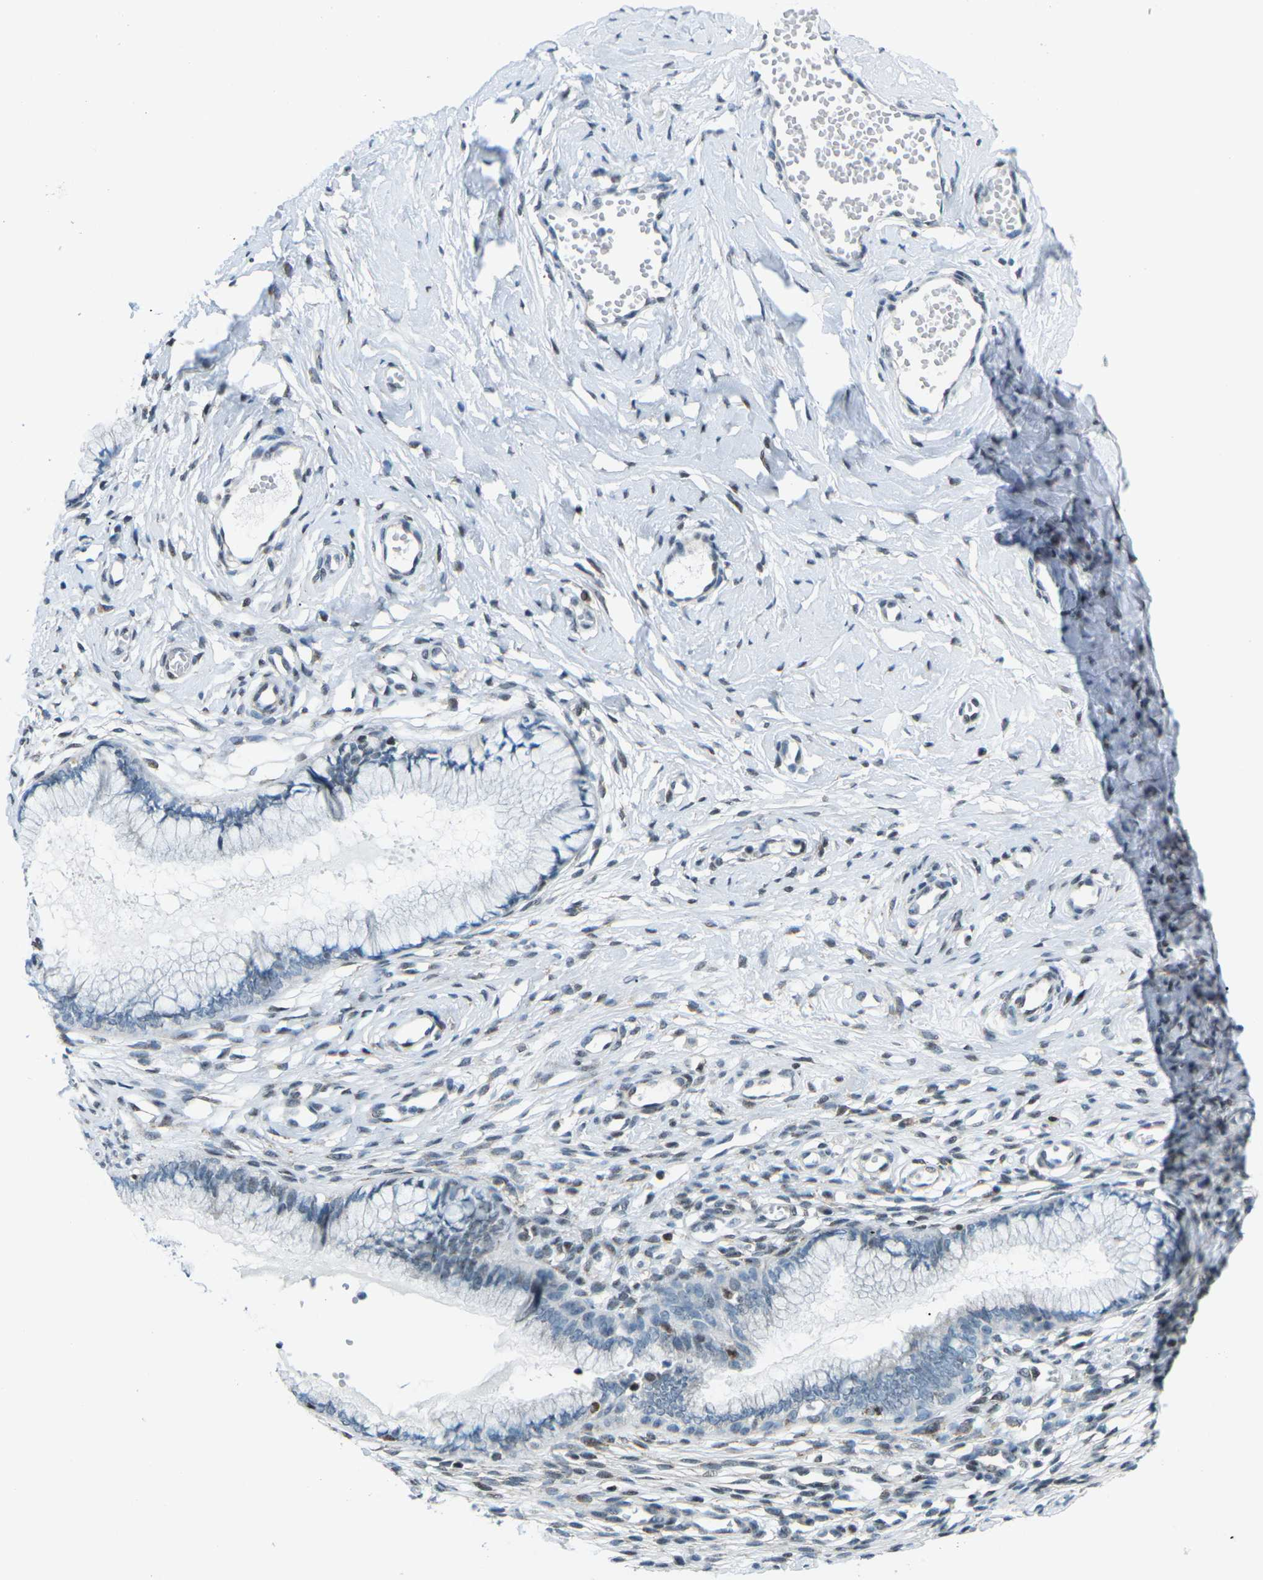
{"staining": {"intensity": "negative", "quantity": "none", "location": "none"}, "tissue": "cervix", "cell_type": "Glandular cells", "image_type": "normal", "snomed": [{"axis": "morphology", "description": "Normal tissue, NOS"}, {"axis": "topography", "description": "Cervix"}], "caption": "Glandular cells show no significant staining in benign cervix. (Stains: DAB immunohistochemistry (IHC) with hematoxylin counter stain, Microscopy: brightfield microscopy at high magnification).", "gene": "MBNL1", "patient": {"sex": "female", "age": 65}}